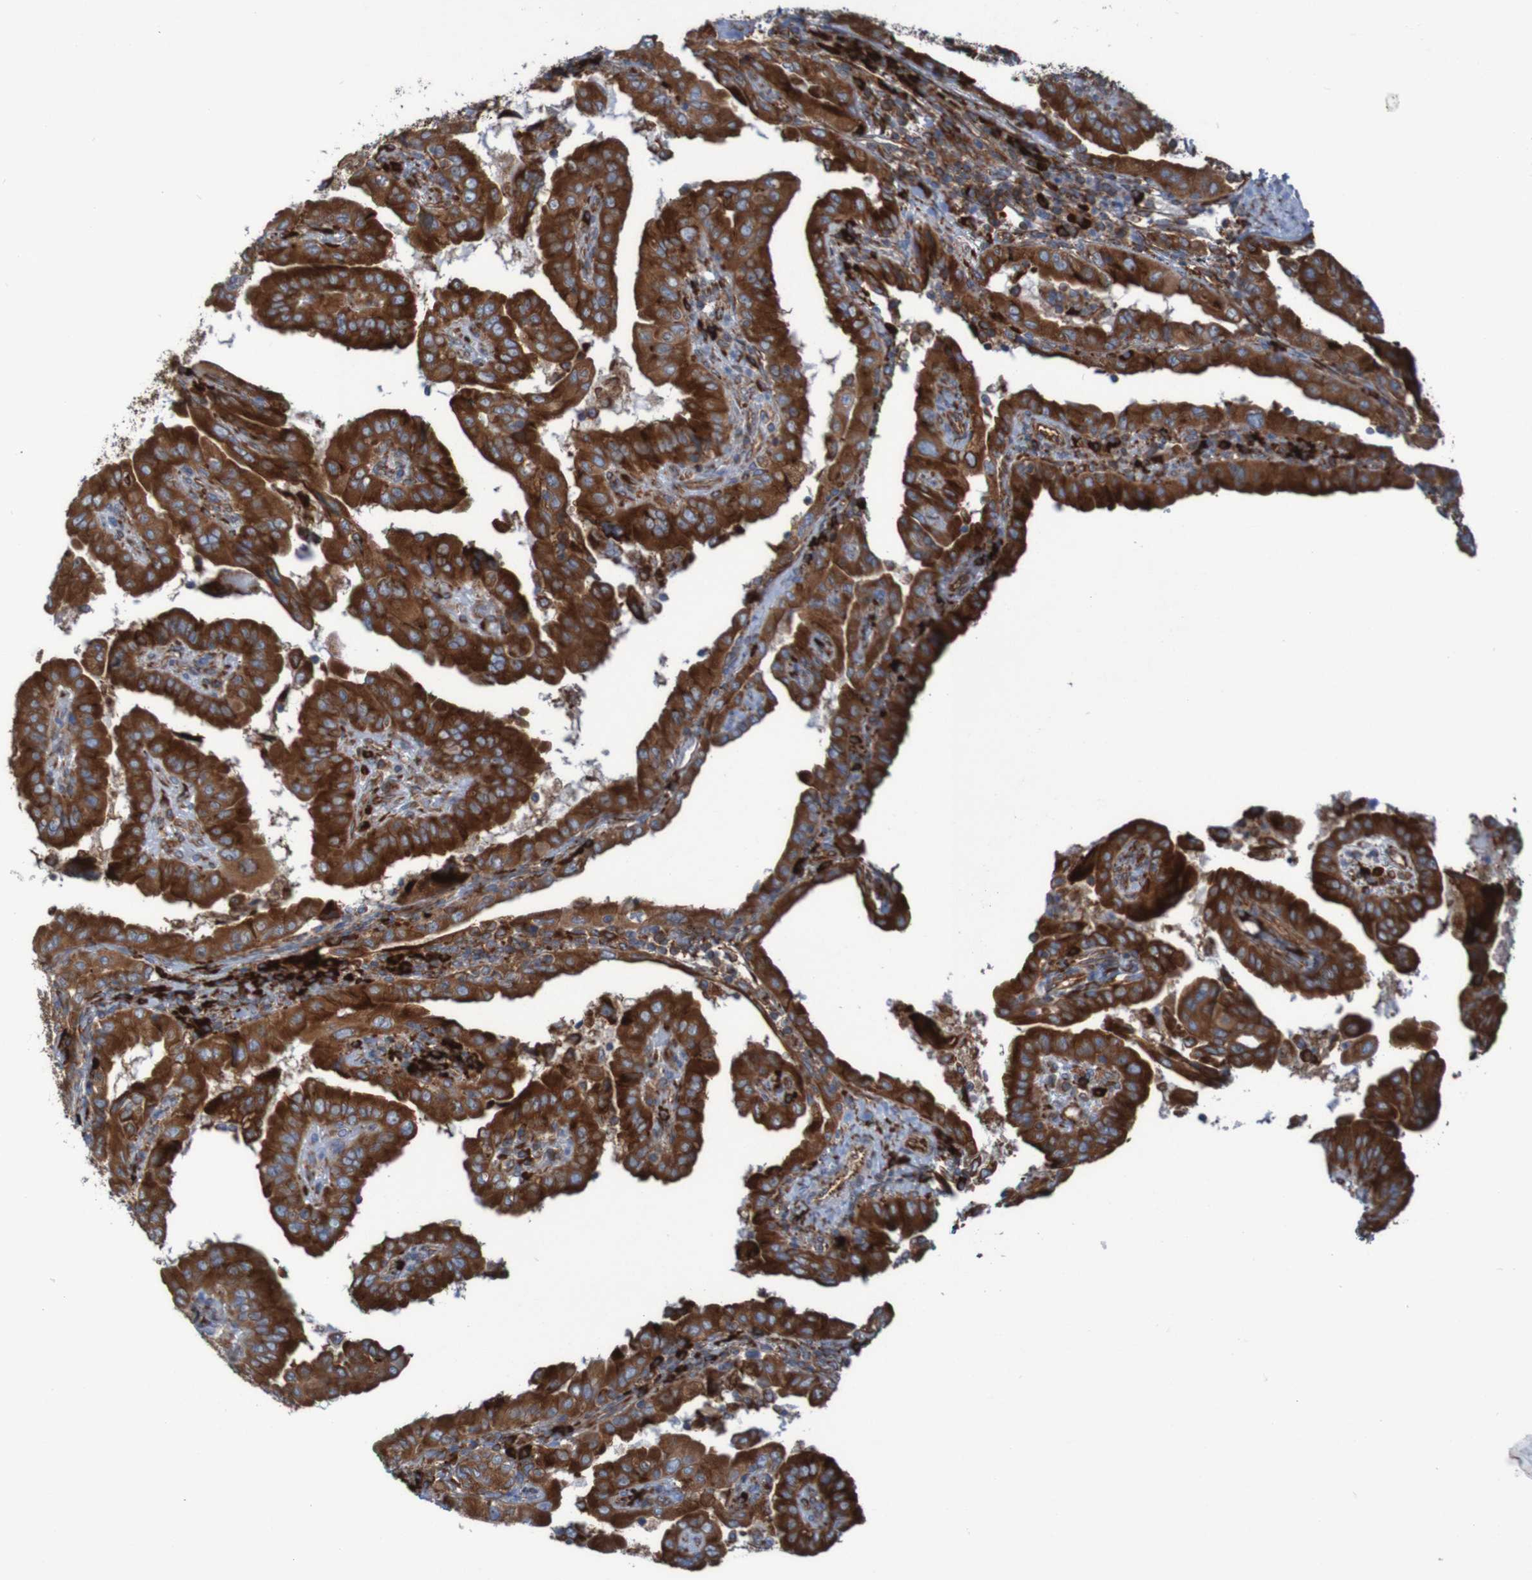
{"staining": {"intensity": "strong", "quantity": ">75%", "location": "cytoplasmic/membranous"}, "tissue": "thyroid cancer", "cell_type": "Tumor cells", "image_type": "cancer", "snomed": [{"axis": "morphology", "description": "Papillary adenocarcinoma, NOS"}, {"axis": "topography", "description": "Thyroid gland"}], "caption": "Brown immunohistochemical staining in thyroid papillary adenocarcinoma displays strong cytoplasmic/membranous expression in about >75% of tumor cells.", "gene": "RPL10", "patient": {"sex": "male", "age": 33}}